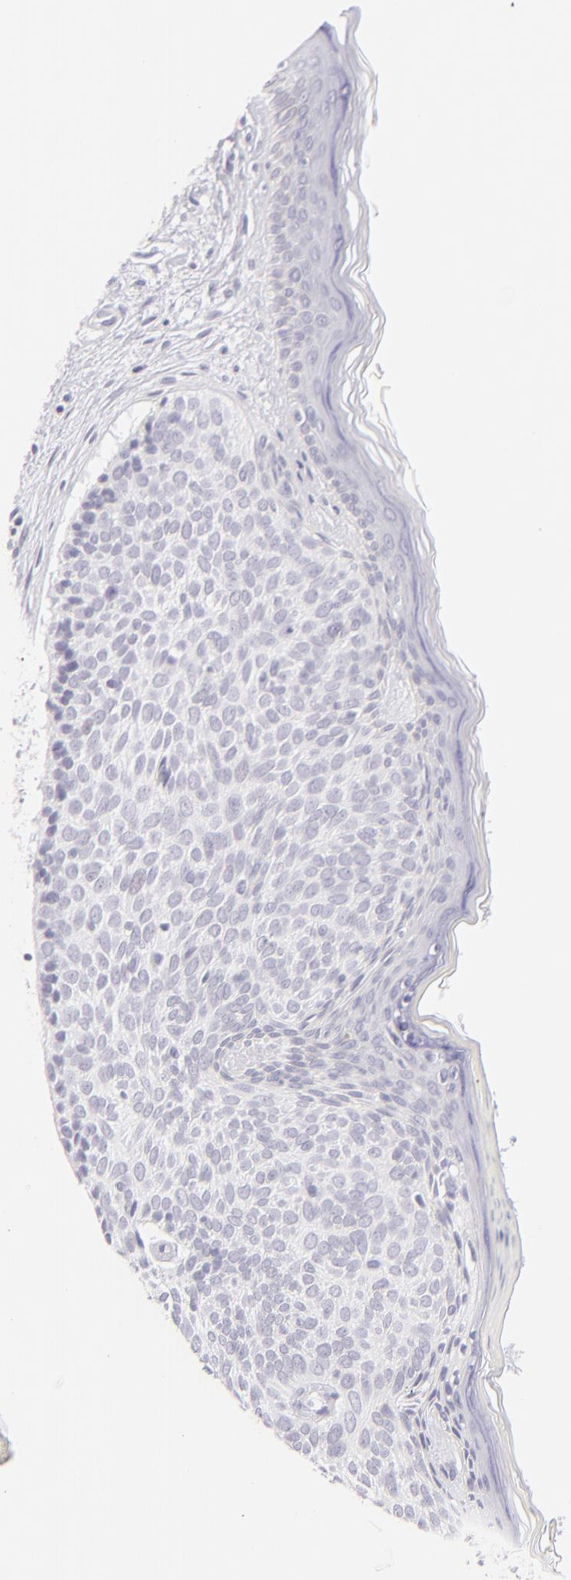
{"staining": {"intensity": "negative", "quantity": "none", "location": "none"}, "tissue": "skin cancer", "cell_type": "Tumor cells", "image_type": "cancer", "snomed": [{"axis": "morphology", "description": "Basal cell carcinoma"}, {"axis": "topography", "description": "Skin"}], "caption": "Immunohistochemistry (IHC) photomicrograph of neoplastic tissue: human skin cancer (basal cell carcinoma) stained with DAB shows no significant protein staining in tumor cells.", "gene": "FCER2", "patient": {"sex": "female", "age": 78}}